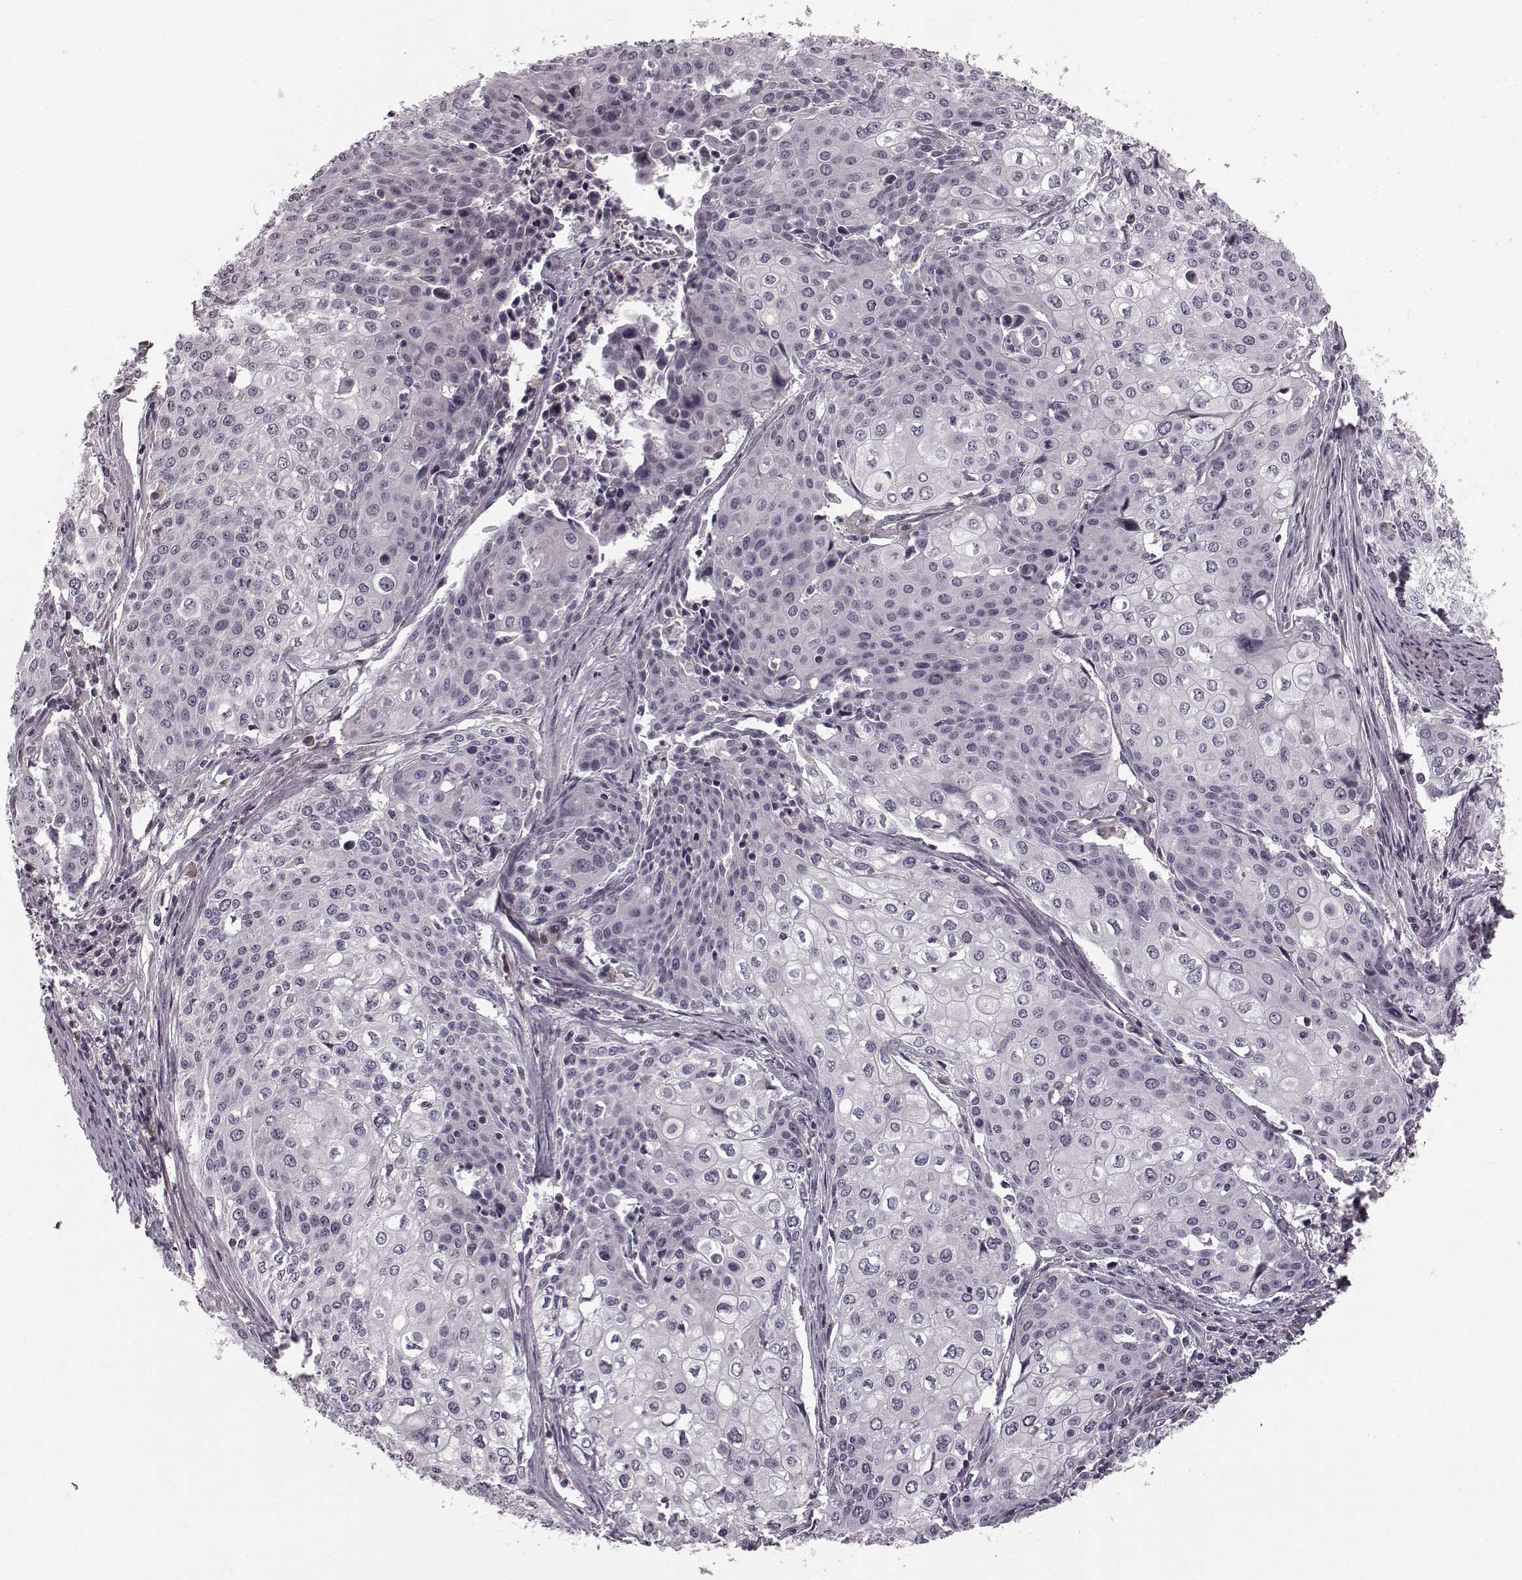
{"staining": {"intensity": "negative", "quantity": "none", "location": "none"}, "tissue": "cervical cancer", "cell_type": "Tumor cells", "image_type": "cancer", "snomed": [{"axis": "morphology", "description": "Squamous cell carcinoma, NOS"}, {"axis": "topography", "description": "Cervix"}], "caption": "Cervical cancer was stained to show a protein in brown. There is no significant expression in tumor cells. (DAB immunohistochemistry (IHC), high magnification).", "gene": "FAM234B", "patient": {"sex": "female", "age": 39}}